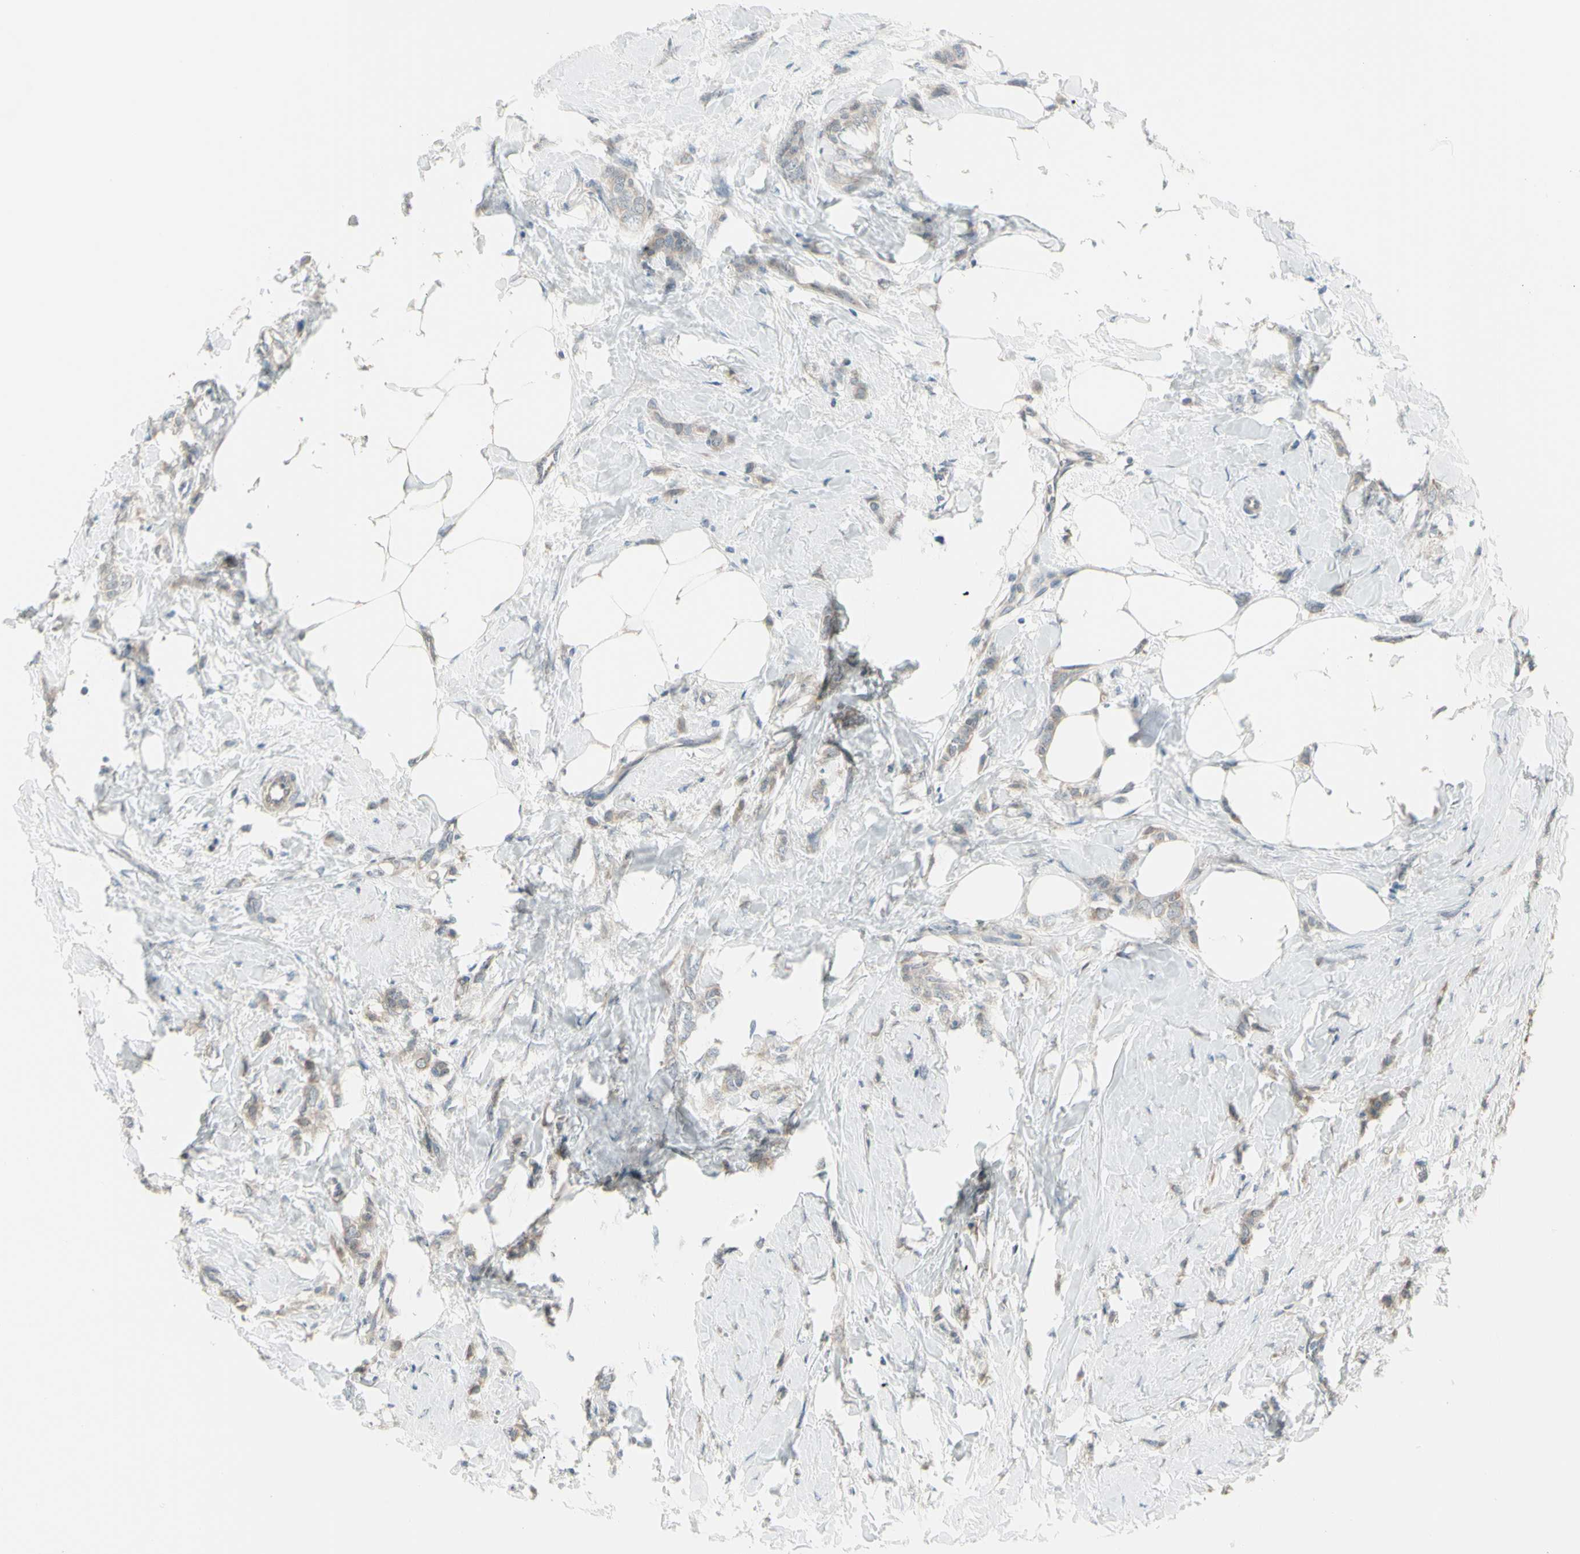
{"staining": {"intensity": "weak", "quantity": ">75%", "location": "cytoplasmic/membranous"}, "tissue": "breast cancer", "cell_type": "Tumor cells", "image_type": "cancer", "snomed": [{"axis": "morphology", "description": "Lobular carcinoma, in situ"}, {"axis": "morphology", "description": "Lobular carcinoma"}, {"axis": "topography", "description": "Breast"}], "caption": "Breast lobular carcinoma in situ tissue reveals weak cytoplasmic/membranous expression in about >75% of tumor cells, visualized by immunohistochemistry. Ihc stains the protein in brown and the nuclei are stained blue.", "gene": "NAXD", "patient": {"sex": "female", "age": 41}}